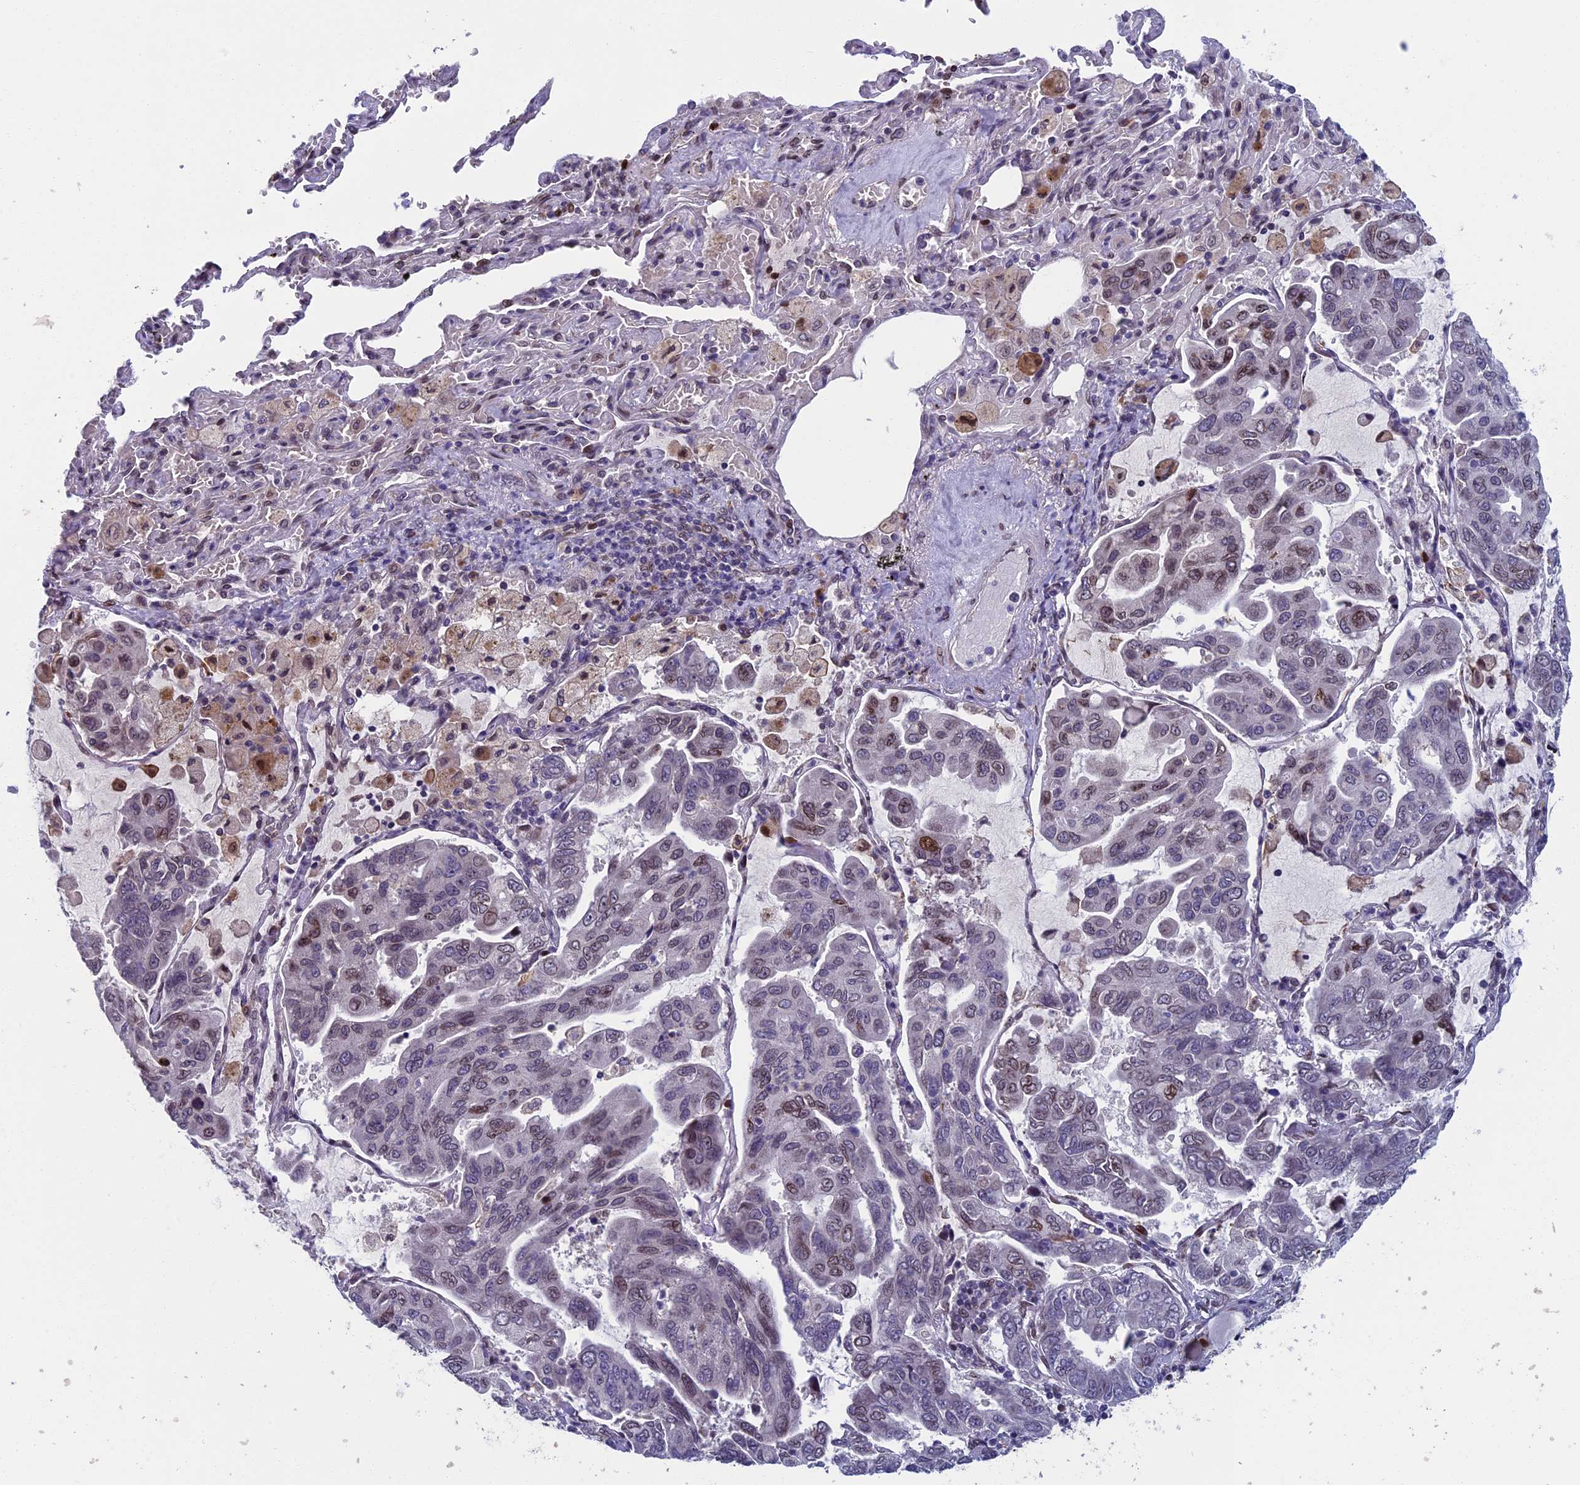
{"staining": {"intensity": "moderate", "quantity": "<25%", "location": "nuclear"}, "tissue": "lung cancer", "cell_type": "Tumor cells", "image_type": "cancer", "snomed": [{"axis": "morphology", "description": "Adenocarcinoma, NOS"}, {"axis": "topography", "description": "Lung"}], "caption": "Immunohistochemistry (IHC) of human lung cancer exhibits low levels of moderate nuclear positivity in about <25% of tumor cells.", "gene": "GPSM1", "patient": {"sex": "male", "age": 64}}